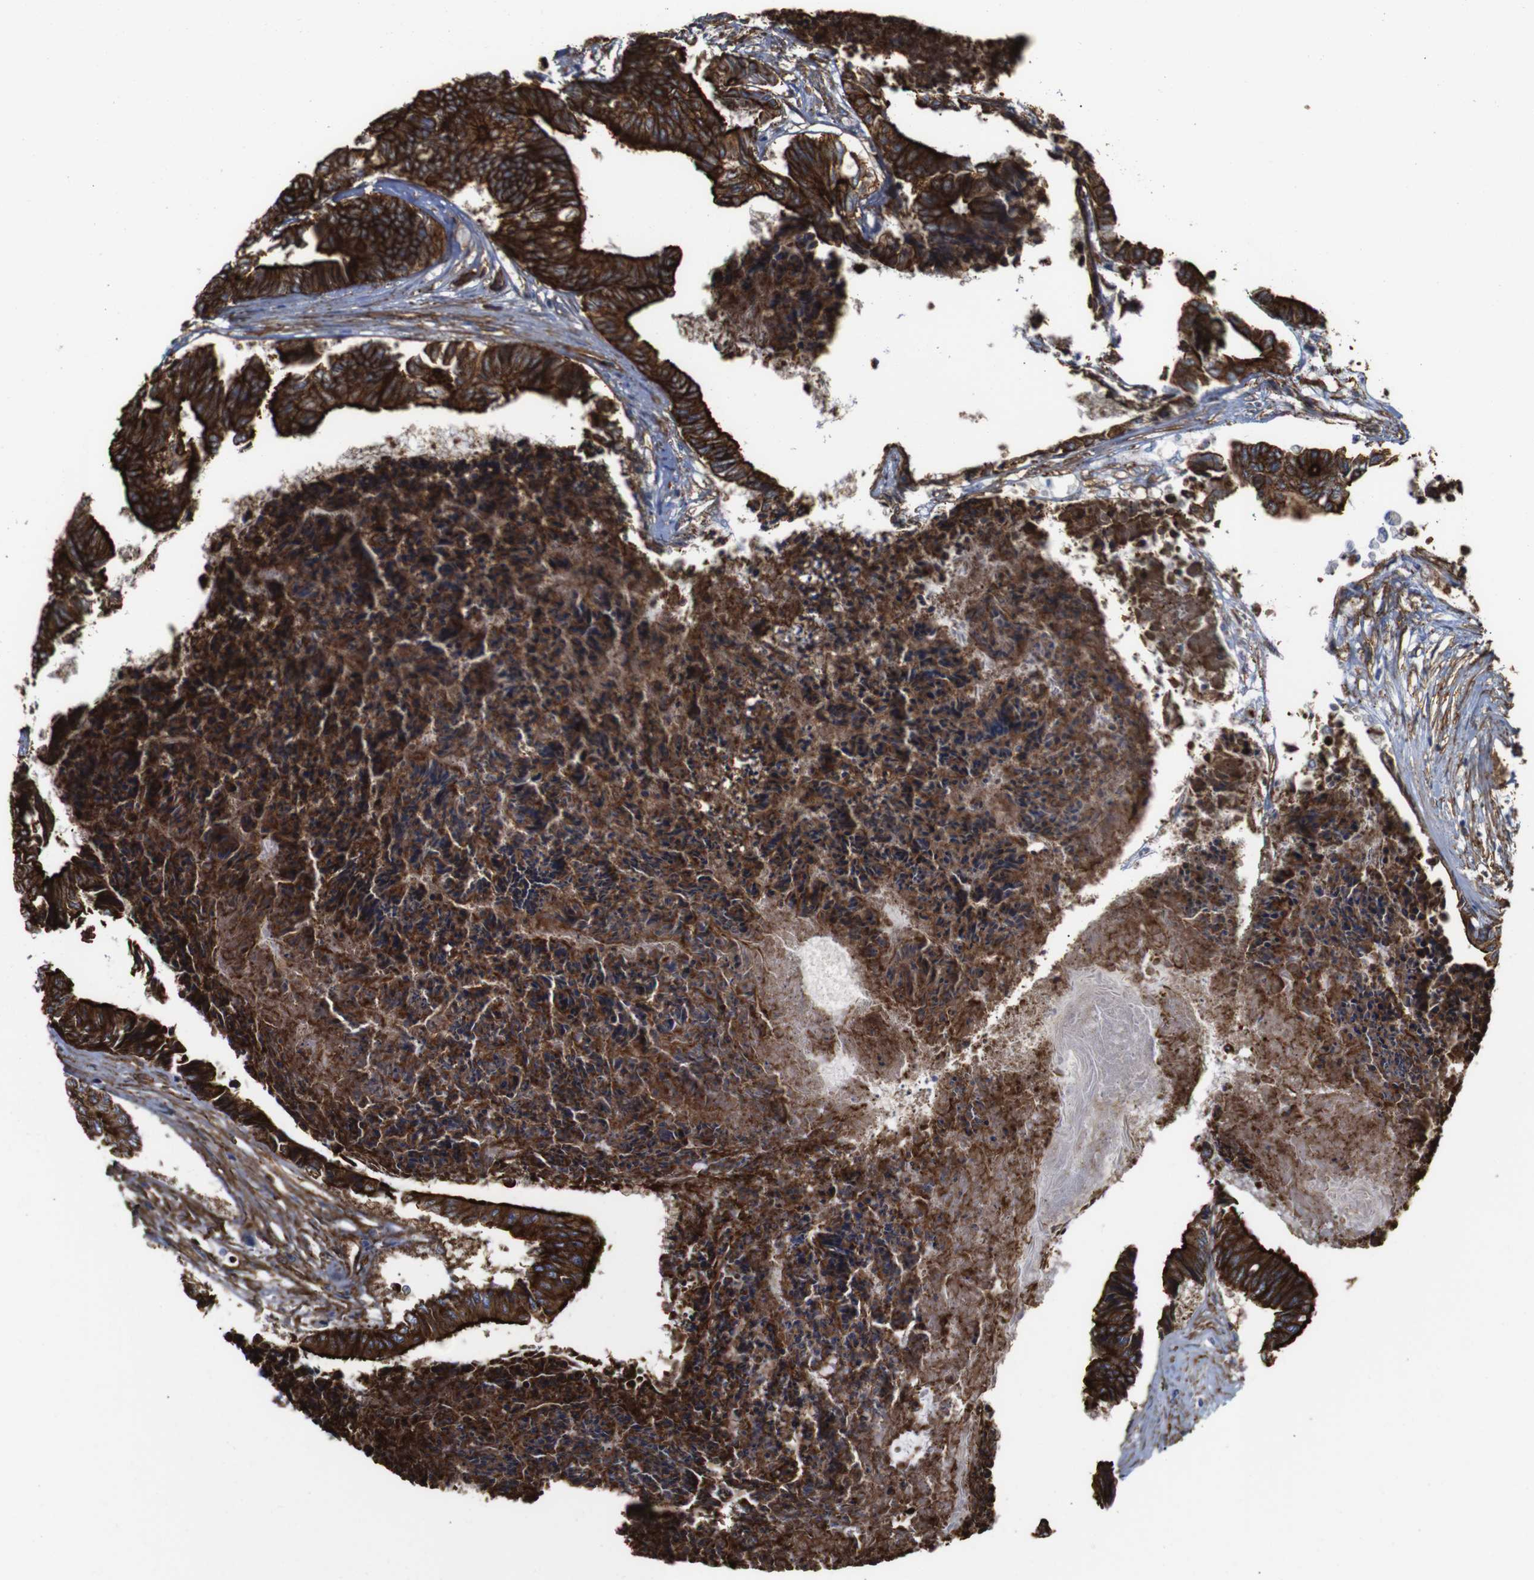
{"staining": {"intensity": "strong", "quantity": ">75%", "location": "cytoplasmic/membranous"}, "tissue": "colorectal cancer", "cell_type": "Tumor cells", "image_type": "cancer", "snomed": [{"axis": "morphology", "description": "Adenocarcinoma, NOS"}, {"axis": "topography", "description": "Rectum"}], "caption": "Immunohistochemistry (DAB) staining of colorectal cancer (adenocarcinoma) demonstrates strong cytoplasmic/membranous protein staining in about >75% of tumor cells.", "gene": "SPTBN1", "patient": {"sex": "male", "age": 63}}